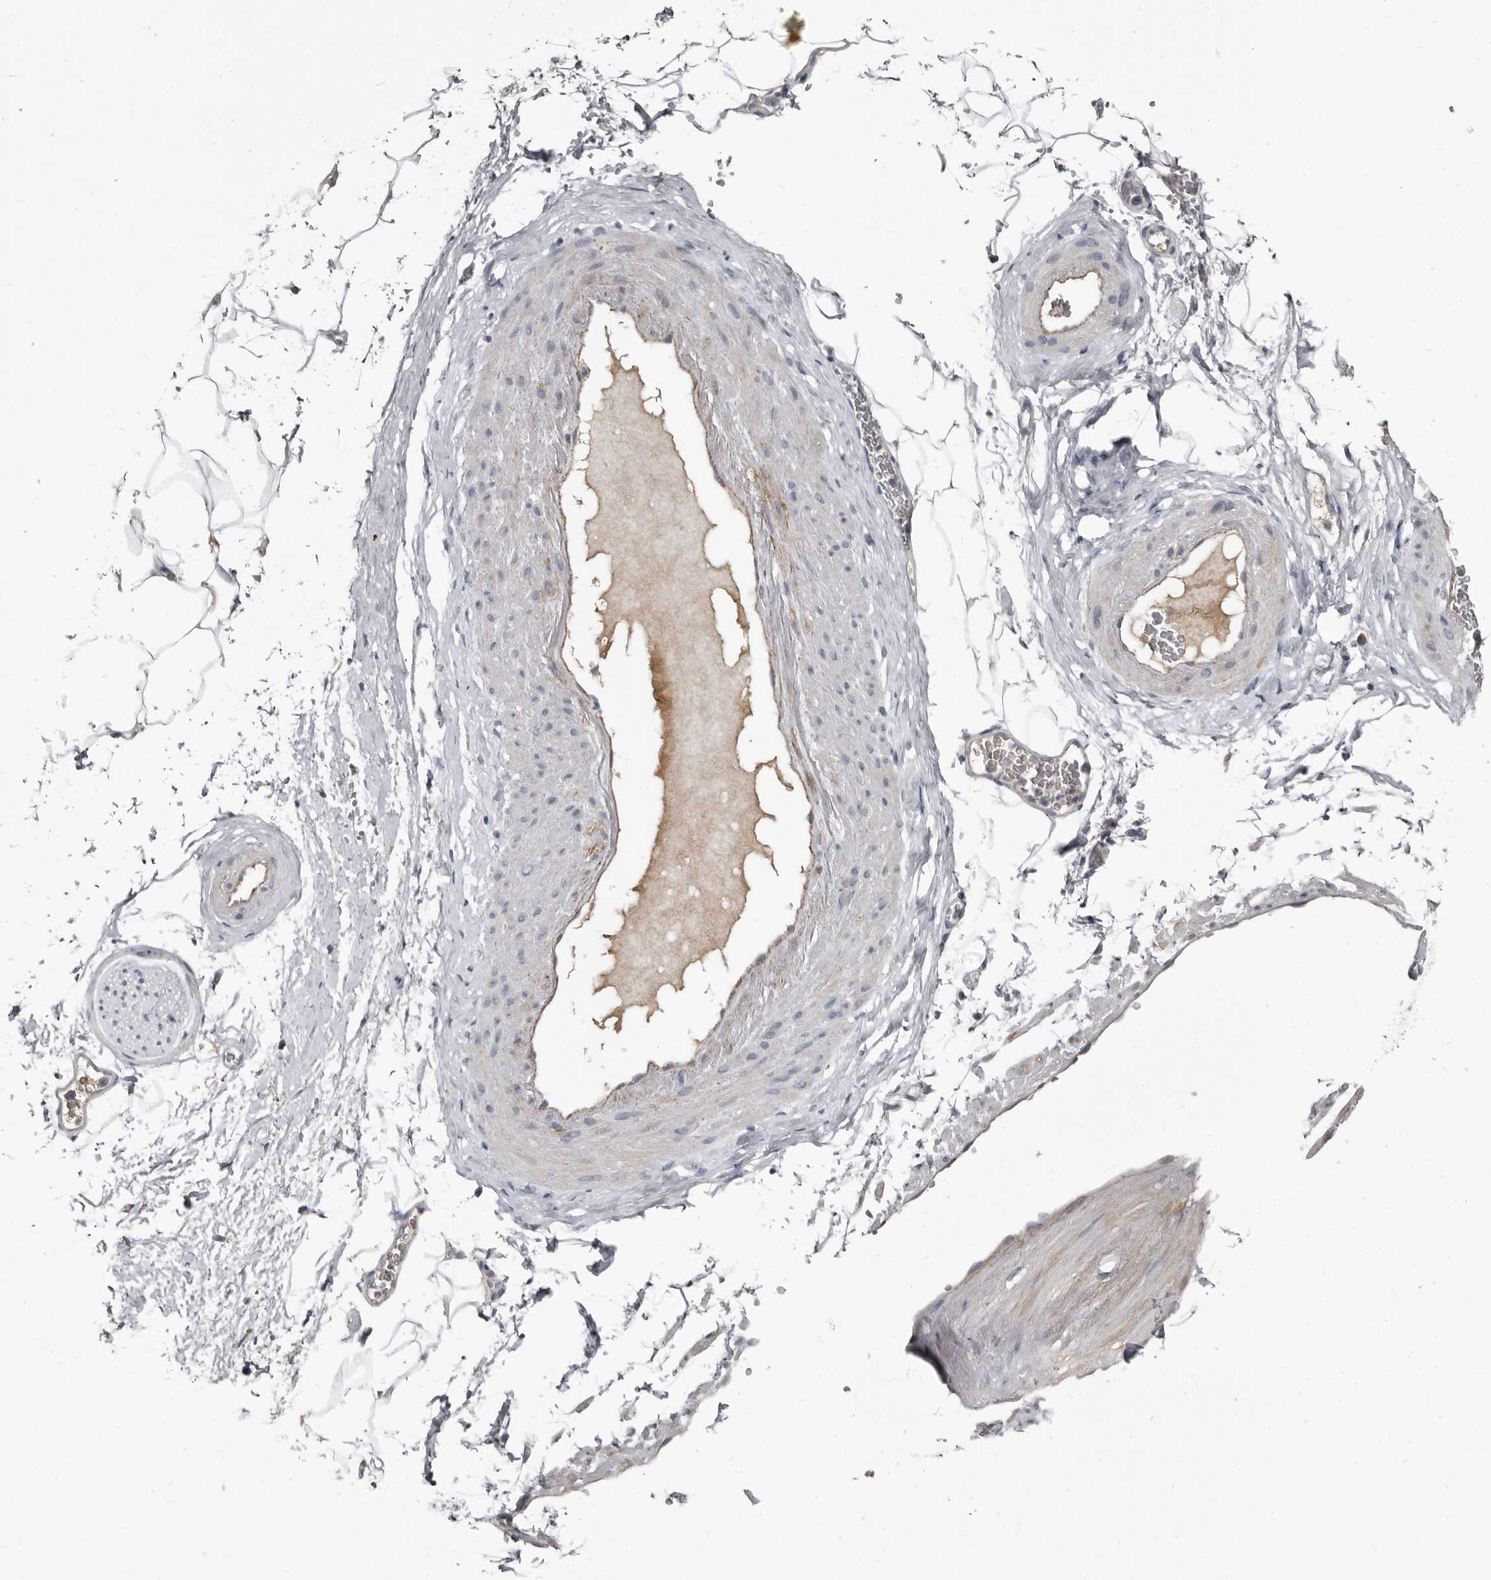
{"staining": {"intensity": "negative", "quantity": "none", "location": "none"}, "tissue": "adipose tissue", "cell_type": "Adipocytes", "image_type": "normal", "snomed": [{"axis": "morphology", "description": "Normal tissue, NOS"}, {"axis": "morphology", "description": "Adenocarcinoma, Low grade"}, {"axis": "topography", "description": "Prostate"}, {"axis": "topography", "description": "Peripheral nerve tissue"}], "caption": "Immunohistochemical staining of normal adipose tissue reveals no significant expression in adipocytes.", "gene": "ZNF114", "patient": {"sex": "male", "age": 63}}